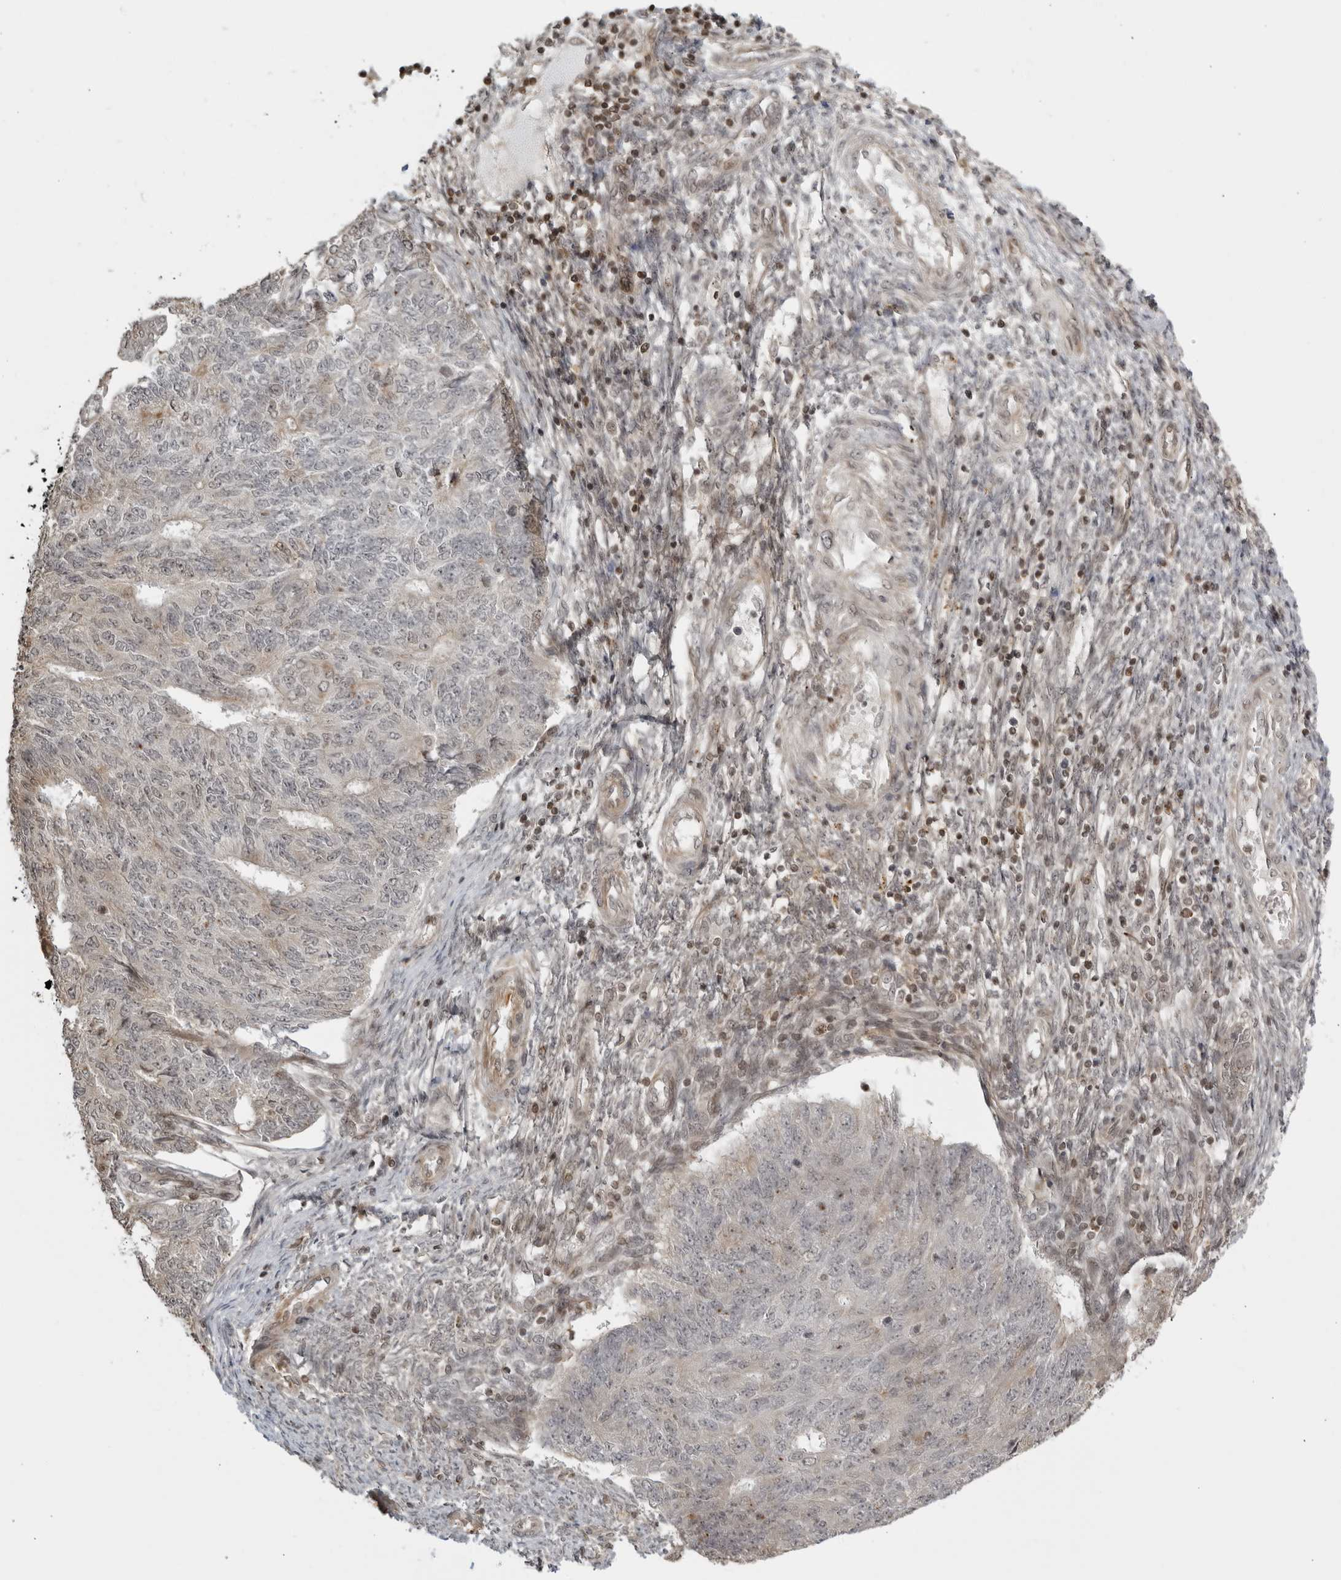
{"staining": {"intensity": "negative", "quantity": "none", "location": "none"}, "tissue": "endometrial cancer", "cell_type": "Tumor cells", "image_type": "cancer", "snomed": [{"axis": "morphology", "description": "Adenocarcinoma, NOS"}, {"axis": "topography", "description": "Endometrium"}], "caption": "Tumor cells show no significant staining in endometrial adenocarcinoma.", "gene": "TCF21", "patient": {"sex": "female", "age": 32}}